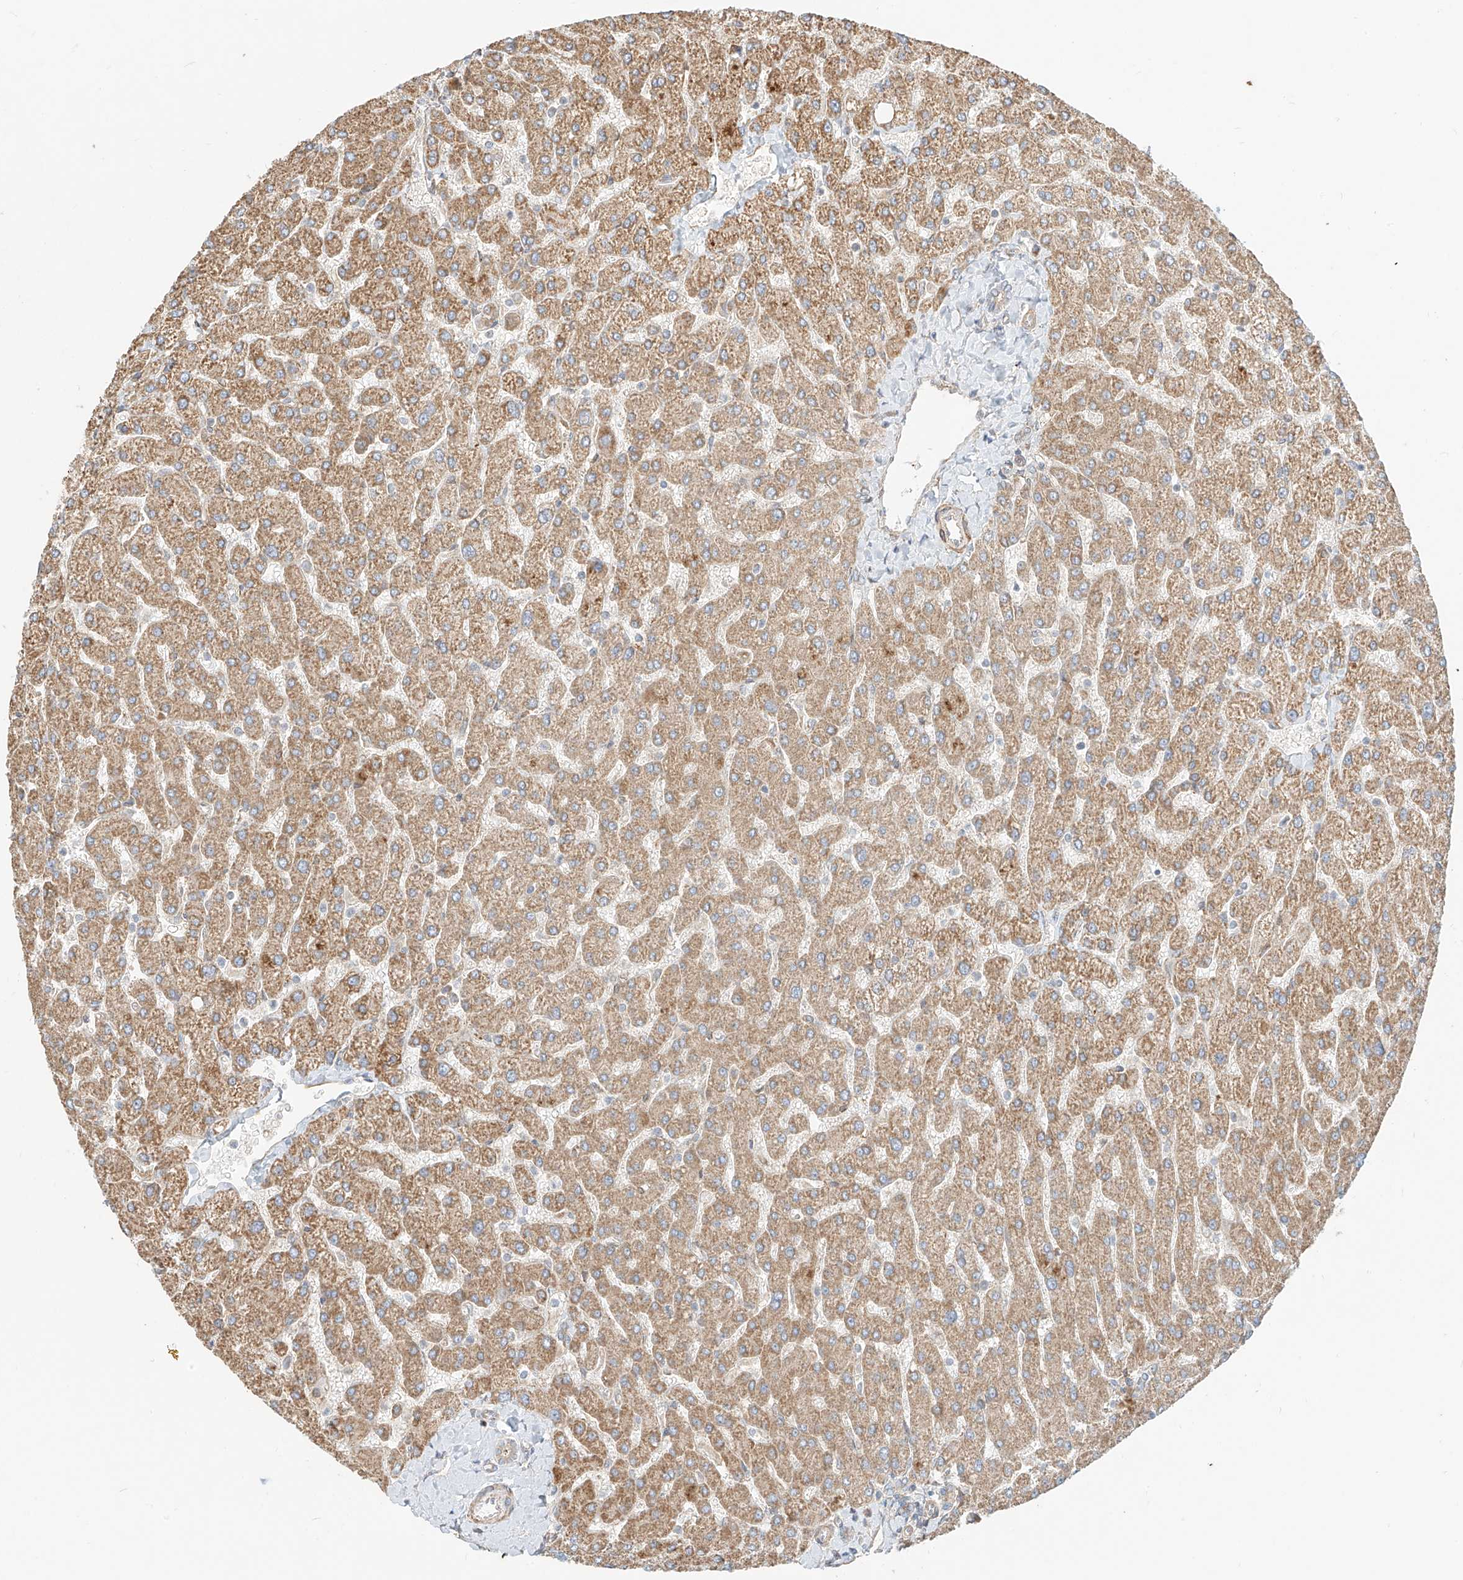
{"staining": {"intensity": "weak", "quantity": "25%-75%", "location": "cytoplasmic/membranous"}, "tissue": "liver", "cell_type": "Cholangiocytes", "image_type": "normal", "snomed": [{"axis": "morphology", "description": "Normal tissue, NOS"}, {"axis": "topography", "description": "Liver"}], "caption": "An image of human liver stained for a protein demonstrates weak cytoplasmic/membranous brown staining in cholangiocytes.", "gene": "PLCL1", "patient": {"sex": "male", "age": 55}}